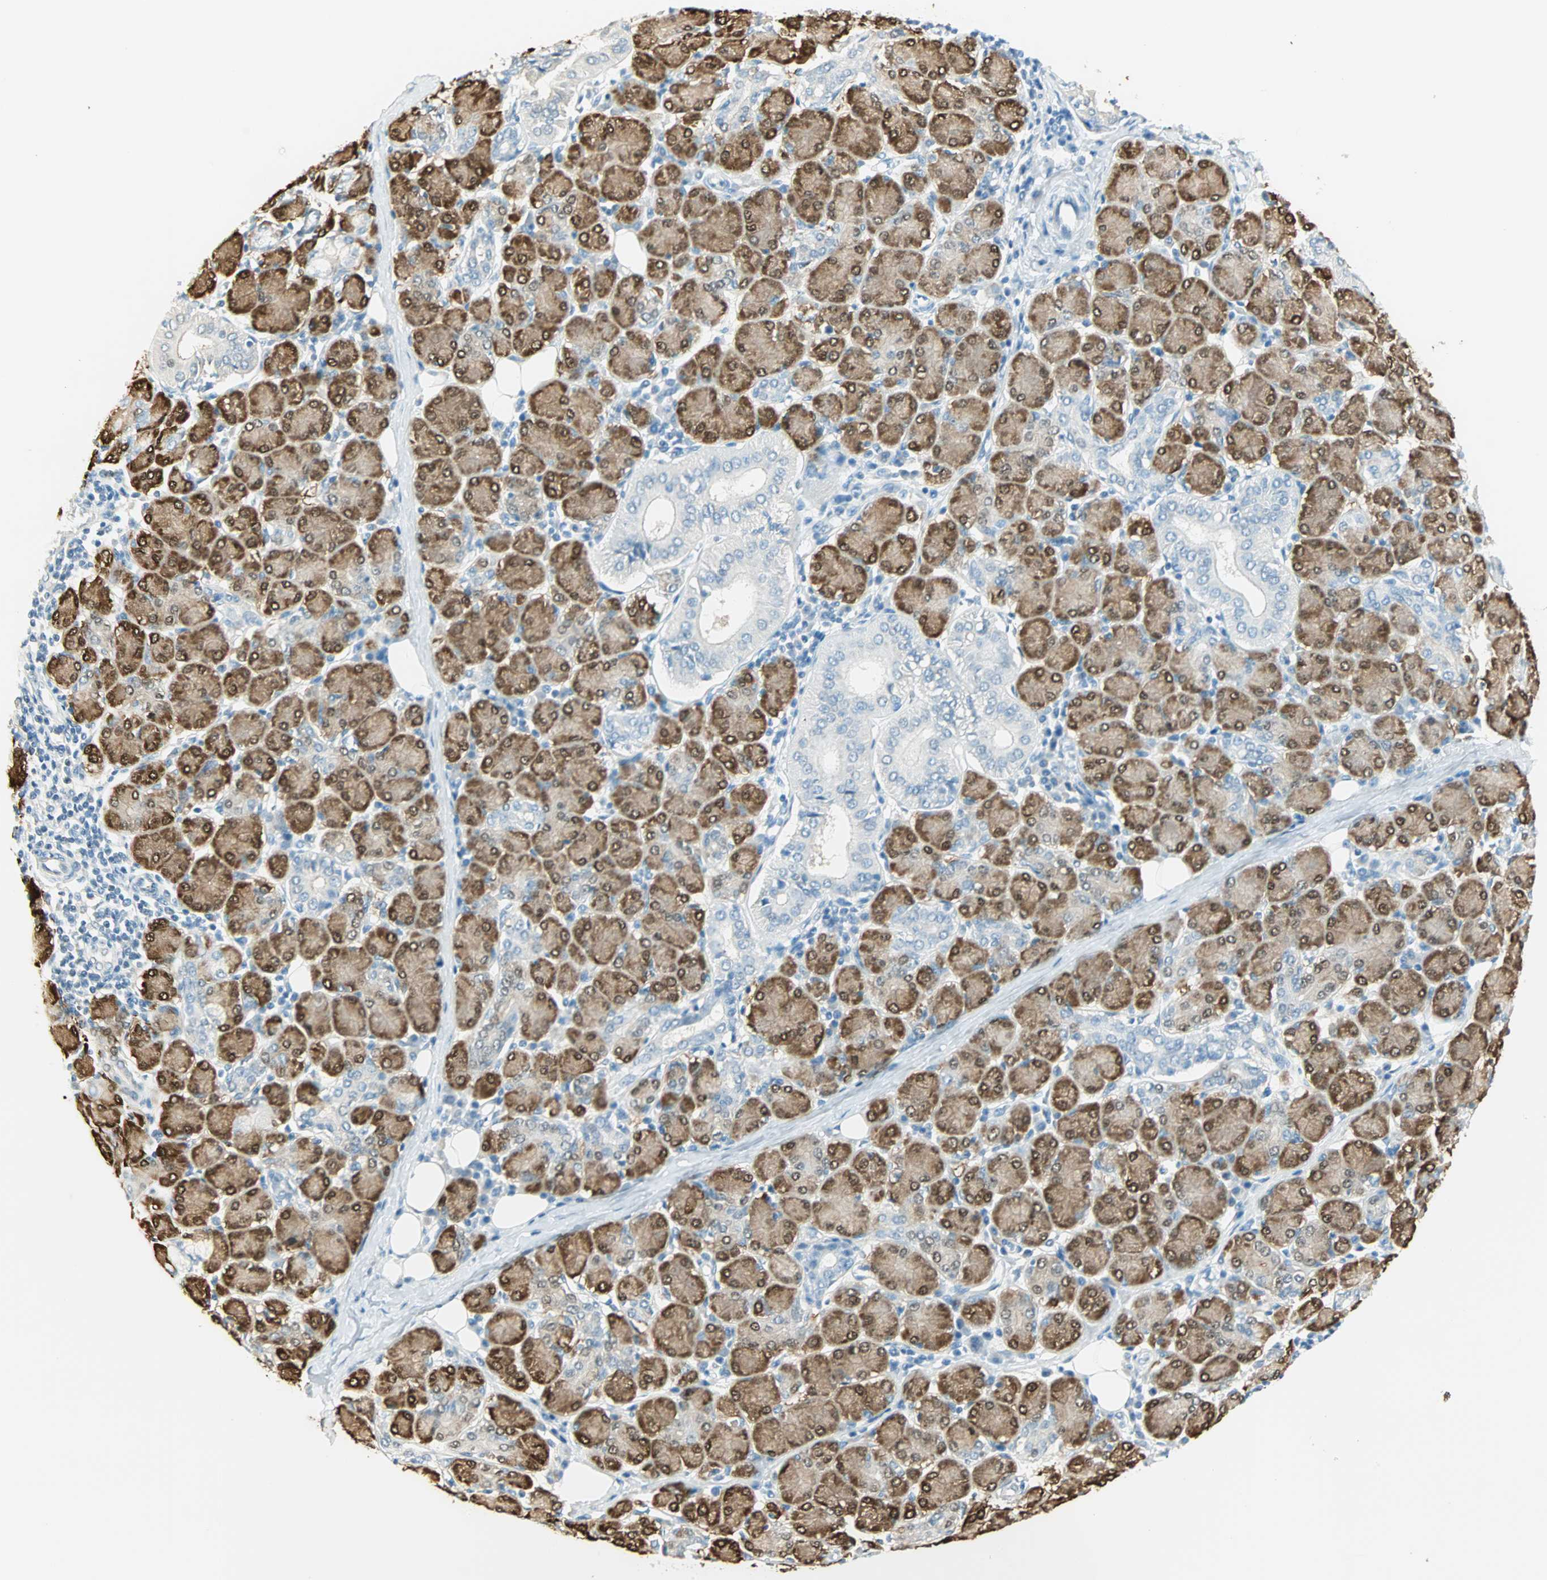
{"staining": {"intensity": "moderate", "quantity": ">75%", "location": "cytoplasmic/membranous,nuclear"}, "tissue": "salivary gland", "cell_type": "Glandular cells", "image_type": "normal", "snomed": [{"axis": "morphology", "description": "Normal tissue, NOS"}, {"axis": "morphology", "description": "Inflammation, NOS"}, {"axis": "topography", "description": "Lymph node"}, {"axis": "topography", "description": "Salivary gland"}], "caption": "The image displays a brown stain indicating the presence of a protein in the cytoplasmic/membranous,nuclear of glandular cells in salivary gland. (DAB = brown stain, brightfield microscopy at high magnification).", "gene": "S100A1", "patient": {"sex": "male", "age": 3}}